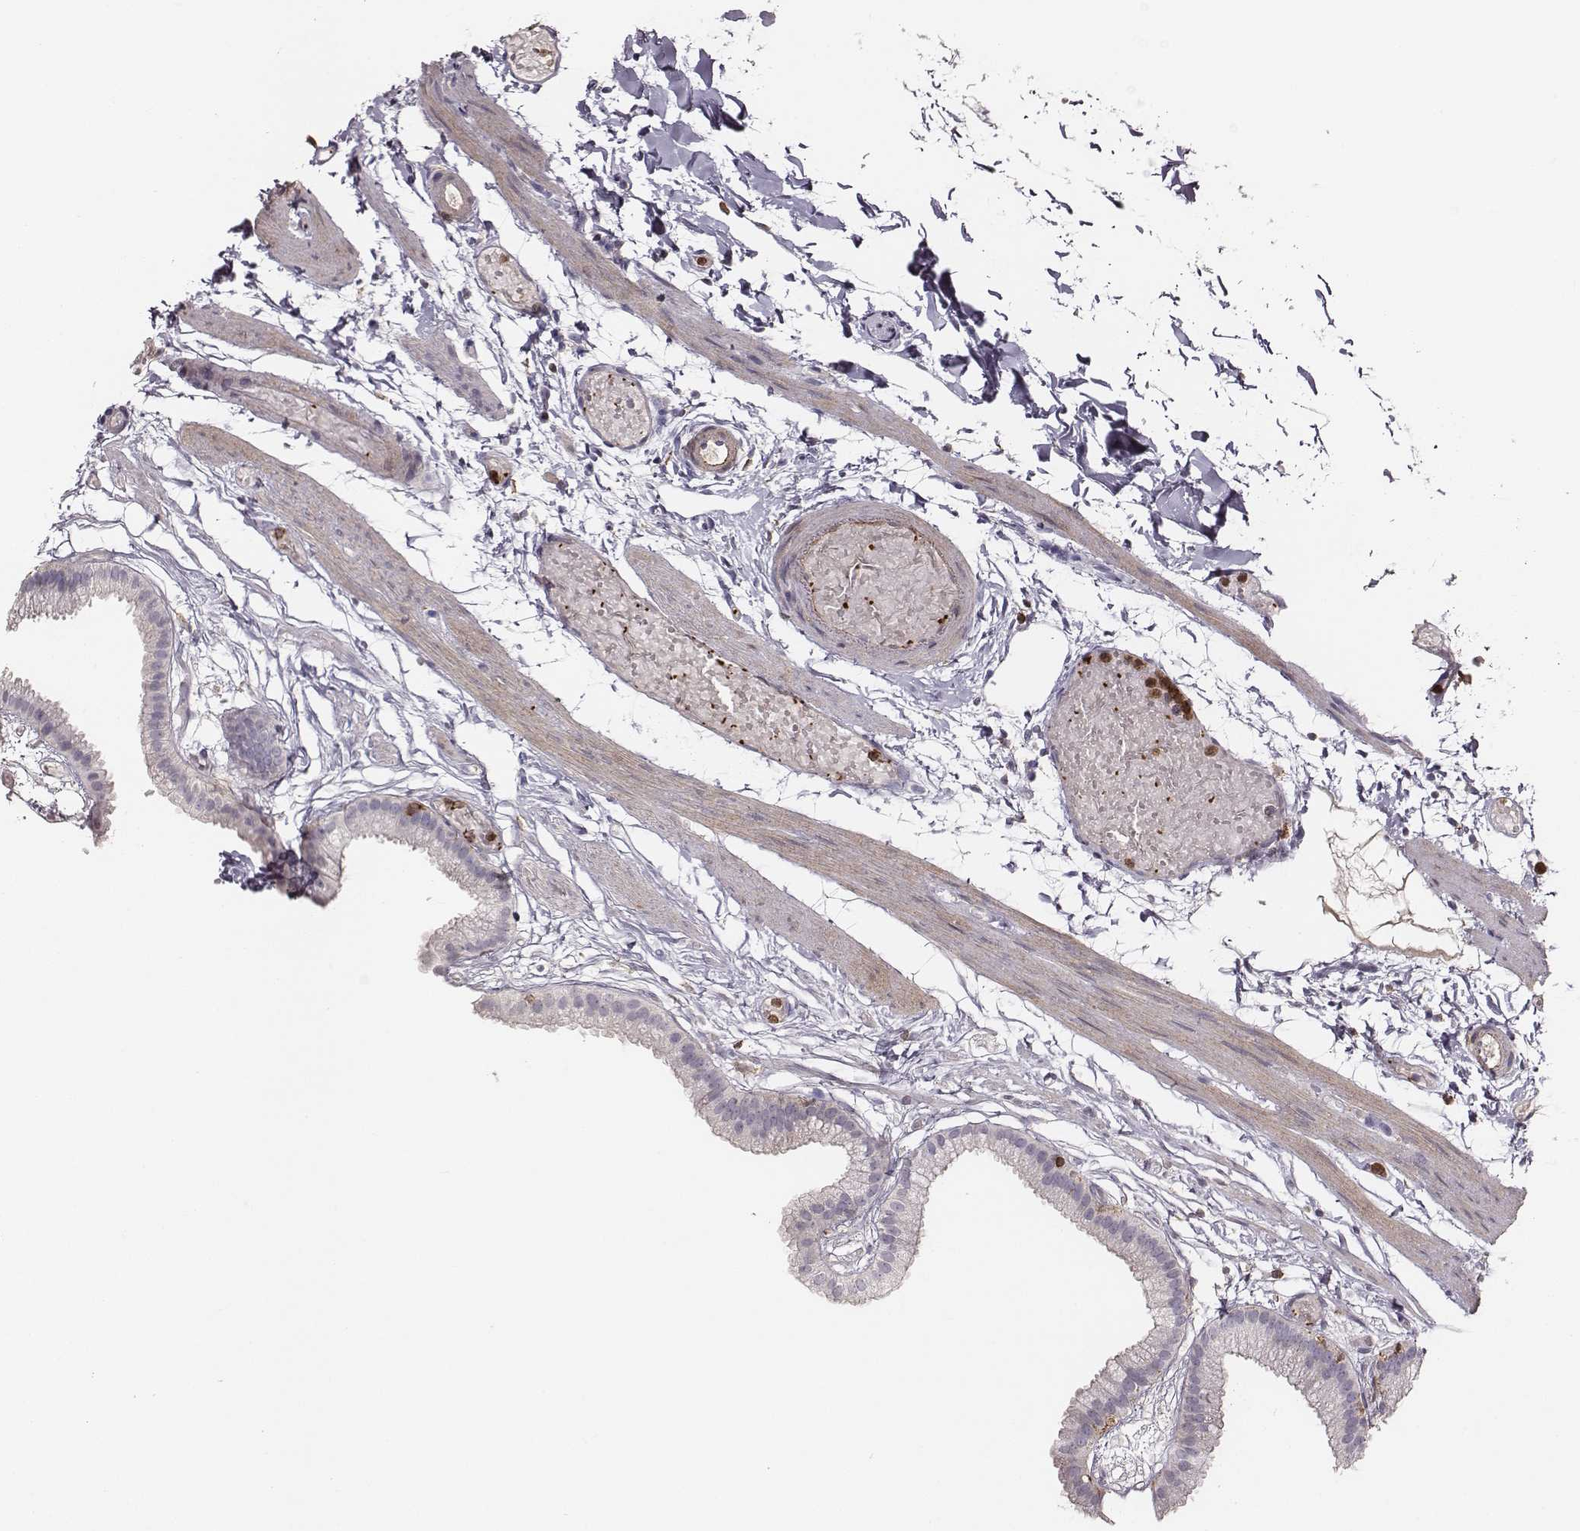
{"staining": {"intensity": "negative", "quantity": "none", "location": "none"}, "tissue": "gallbladder", "cell_type": "Glandular cells", "image_type": "normal", "snomed": [{"axis": "morphology", "description": "Normal tissue, NOS"}, {"axis": "topography", "description": "Gallbladder"}], "caption": "Protein analysis of benign gallbladder exhibits no significant positivity in glandular cells.", "gene": "ZYX", "patient": {"sex": "female", "age": 45}}